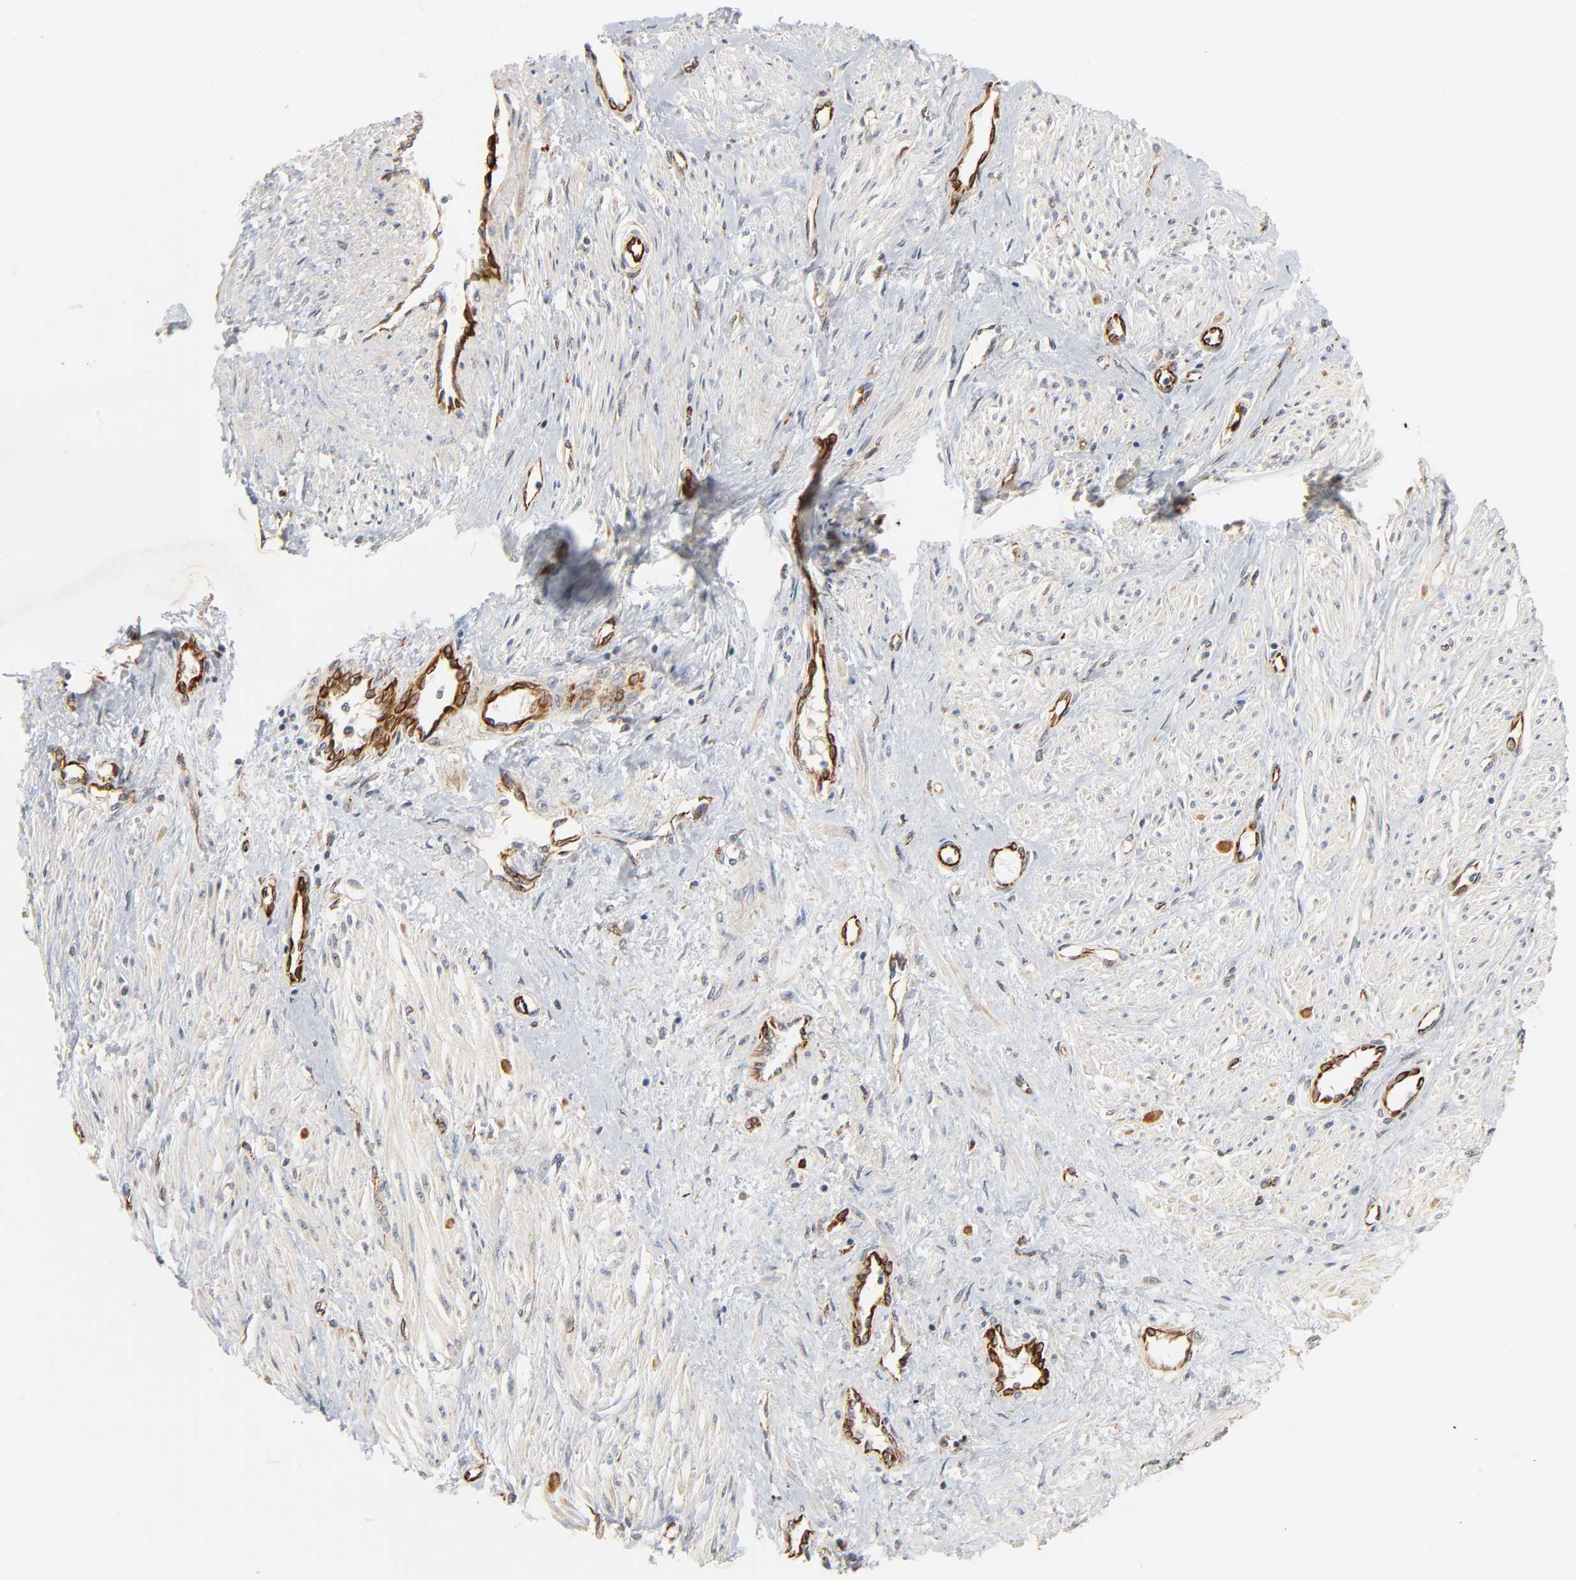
{"staining": {"intensity": "weak", "quantity": ">75%", "location": "cytoplasmic/membranous"}, "tissue": "smooth muscle", "cell_type": "Smooth muscle cells", "image_type": "normal", "snomed": [{"axis": "morphology", "description": "Normal tissue, NOS"}, {"axis": "topography", "description": "Smooth muscle"}, {"axis": "topography", "description": "Uterus"}], "caption": "Immunohistochemistry (IHC) of unremarkable human smooth muscle exhibits low levels of weak cytoplasmic/membranous positivity in about >75% of smooth muscle cells.", "gene": "REEP5", "patient": {"sex": "female", "age": 39}}